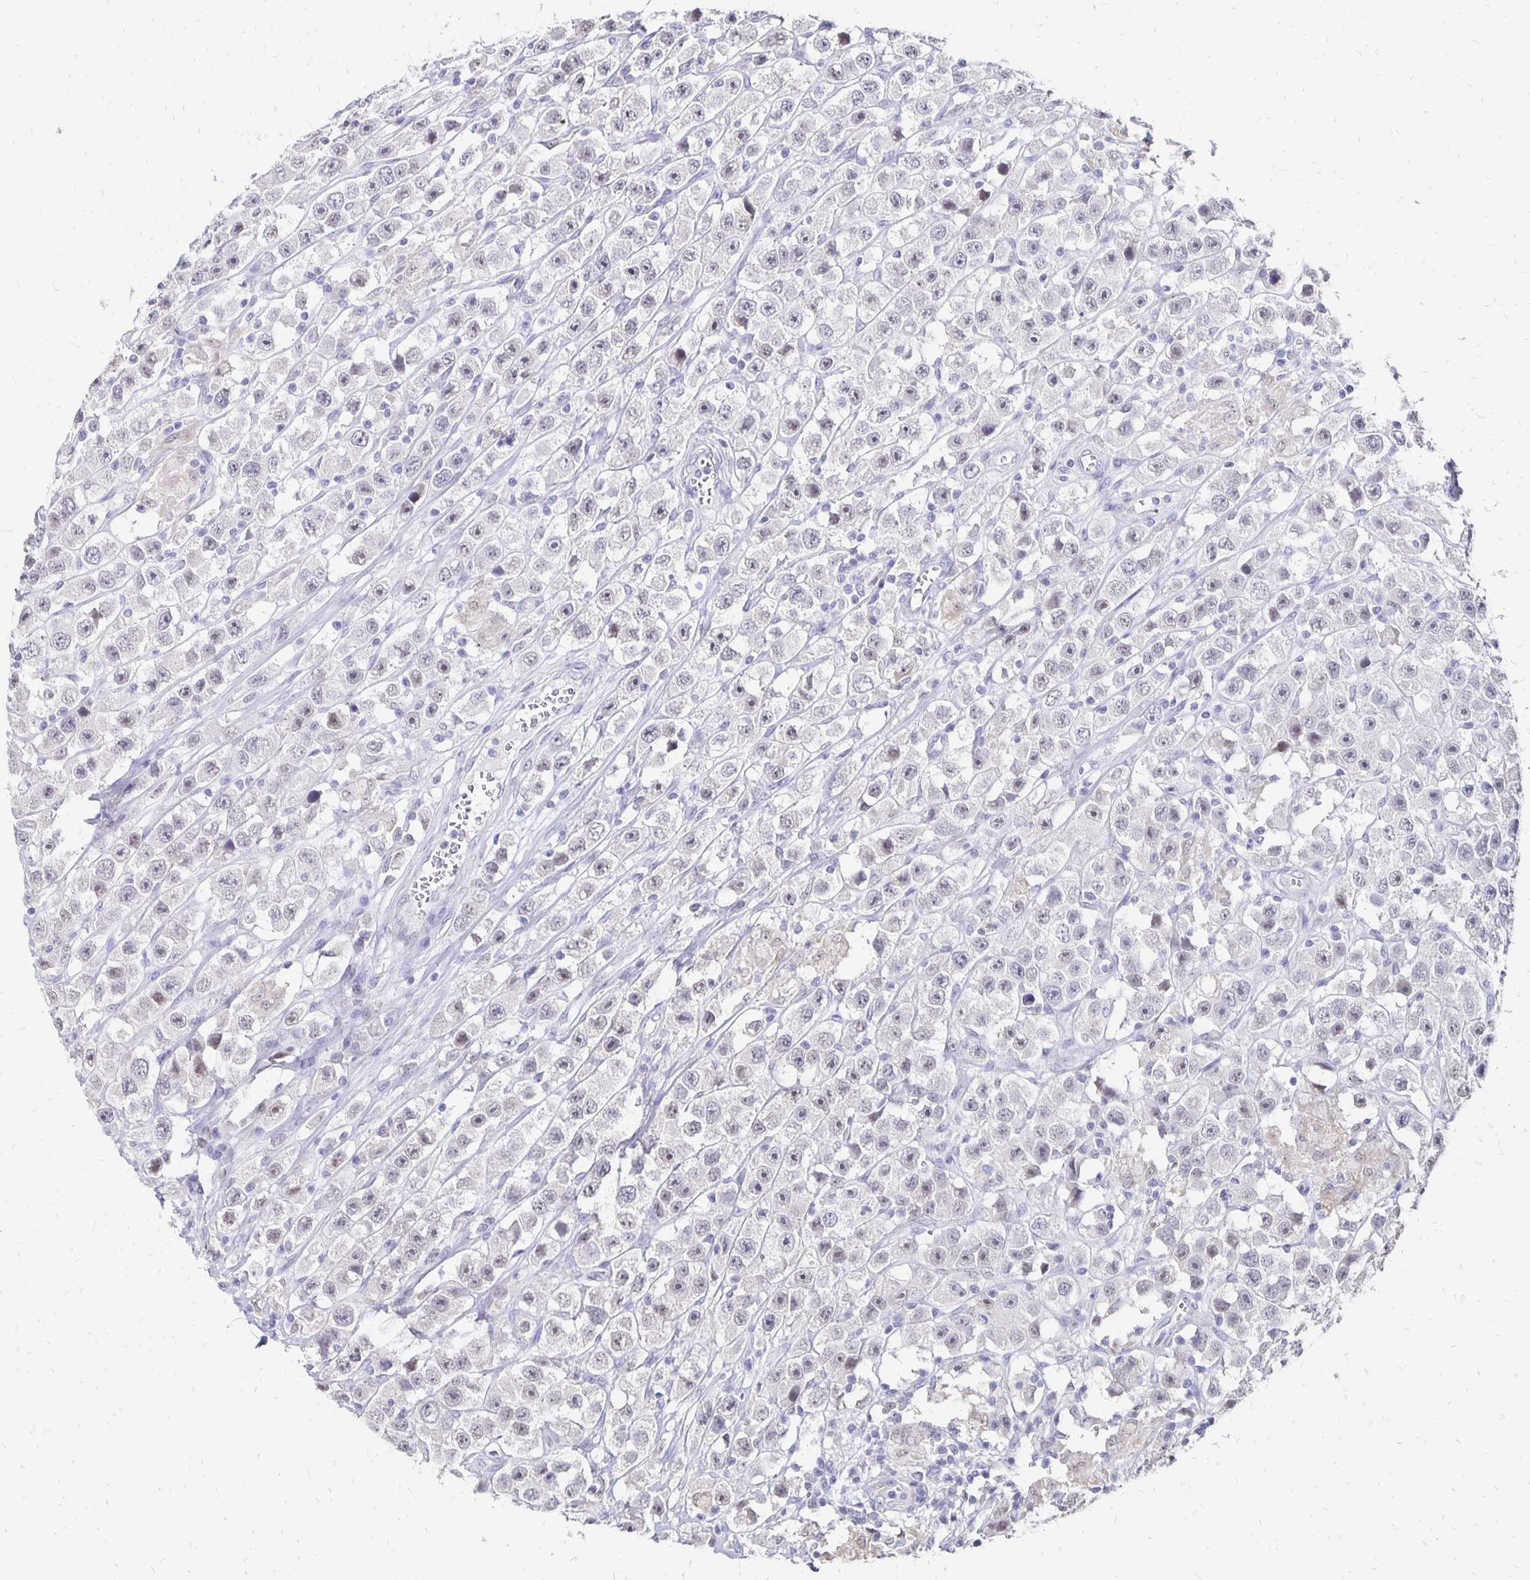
{"staining": {"intensity": "weak", "quantity": "<25%", "location": "nuclear"}, "tissue": "testis cancer", "cell_type": "Tumor cells", "image_type": "cancer", "snomed": [{"axis": "morphology", "description": "Seminoma, NOS"}, {"axis": "topography", "description": "Testis"}], "caption": "Tumor cells show no significant staining in seminoma (testis). (Brightfield microscopy of DAB (3,3'-diaminobenzidine) immunohistochemistry at high magnification).", "gene": "ATOSB", "patient": {"sex": "male", "age": 45}}